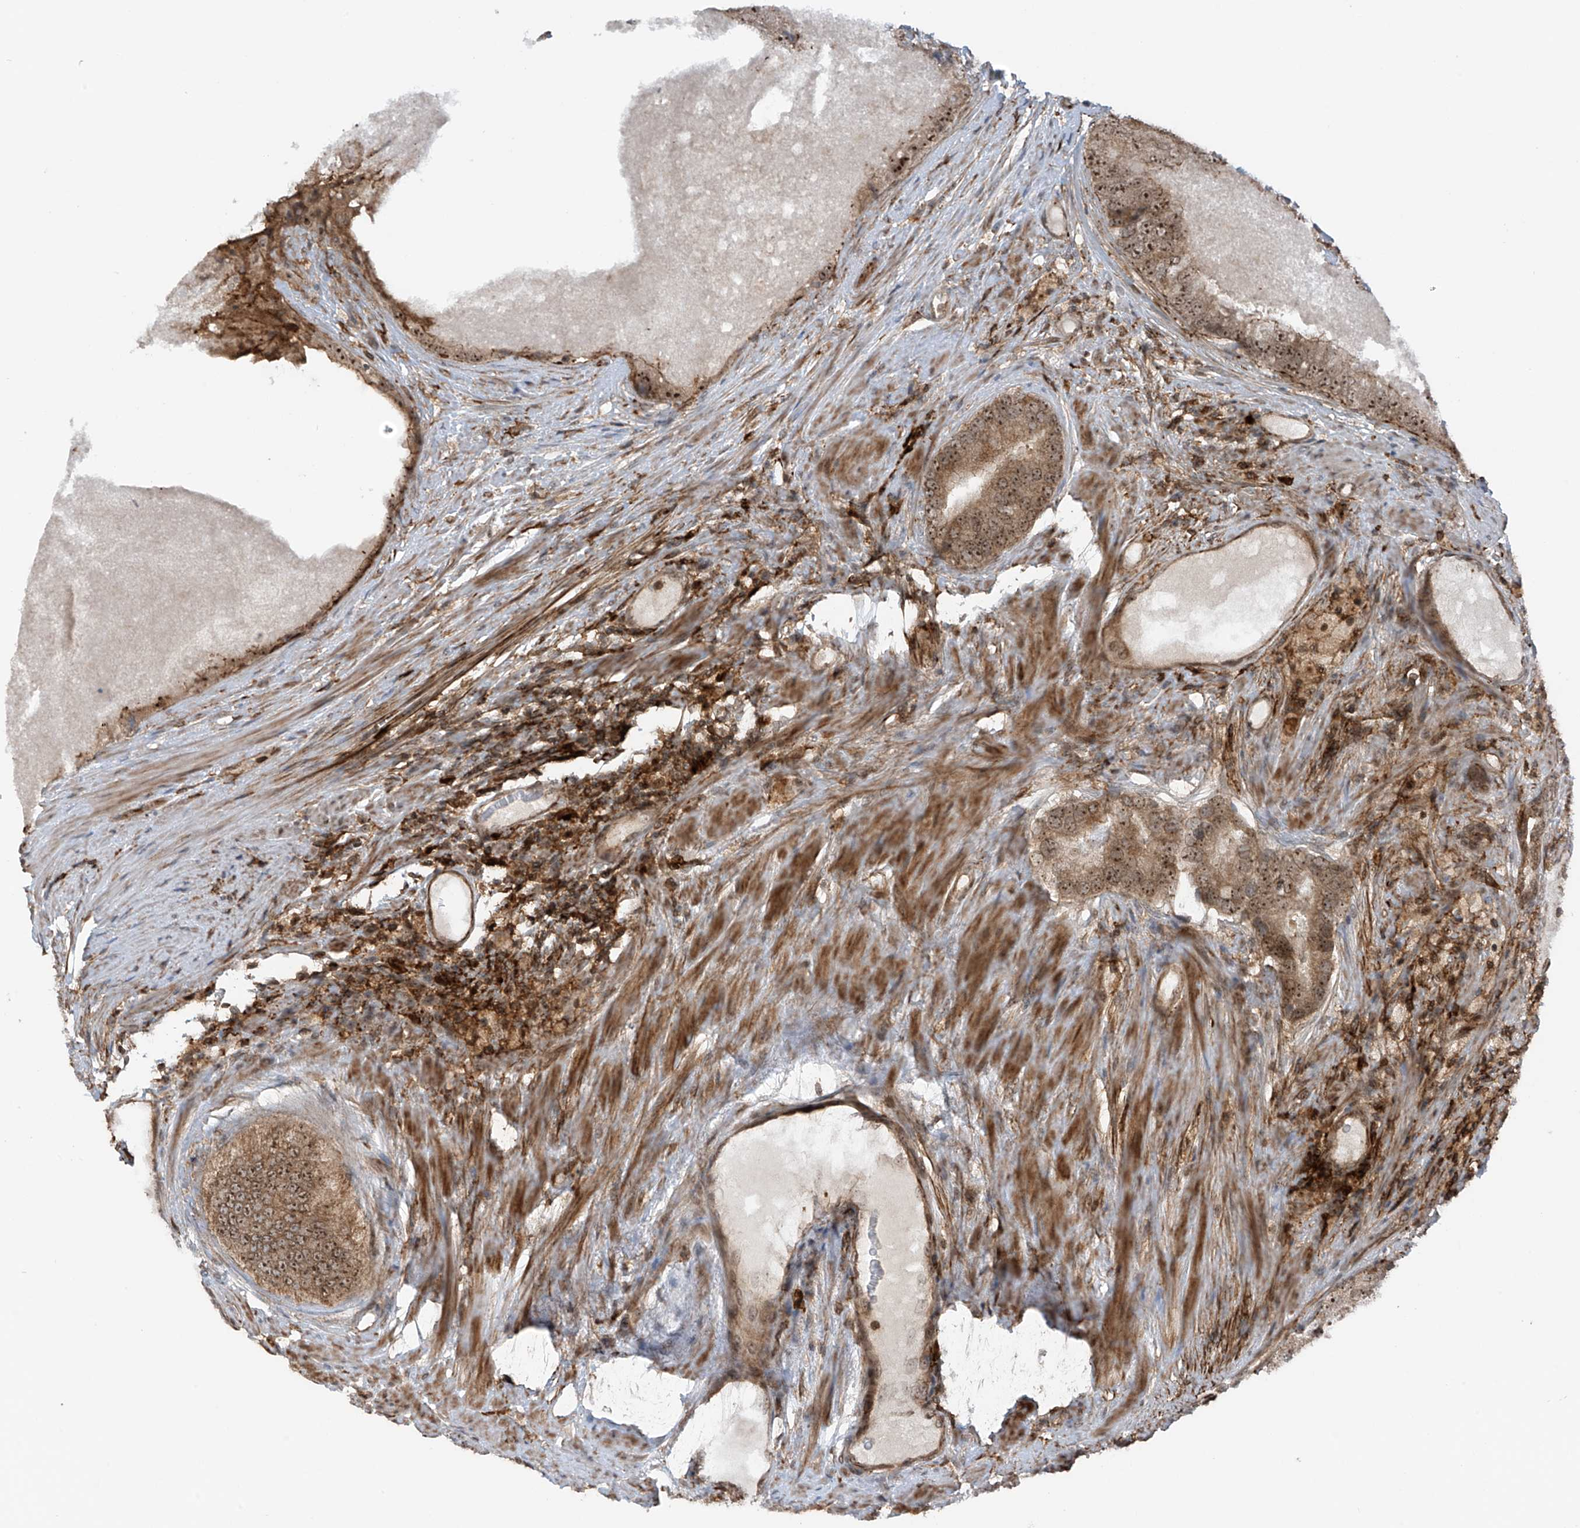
{"staining": {"intensity": "moderate", "quantity": ">75%", "location": "cytoplasmic/membranous,nuclear"}, "tissue": "prostate cancer", "cell_type": "Tumor cells", "image_type": "cancer", "snomed": [{"axis": "morphology", "description": "Adenocarcinoma, High grade"}, {"axis": "topography", "description": "Prostate"}], "caption": "Immunohistochemical staining of prostate cancer demonstrates medium levels of moderate cytoplasmic/membranous and nuclear protein expression in about >75% of tumor cells.", "gene": "REPIN1", "patient": {"sex": "male", "age": 70}}